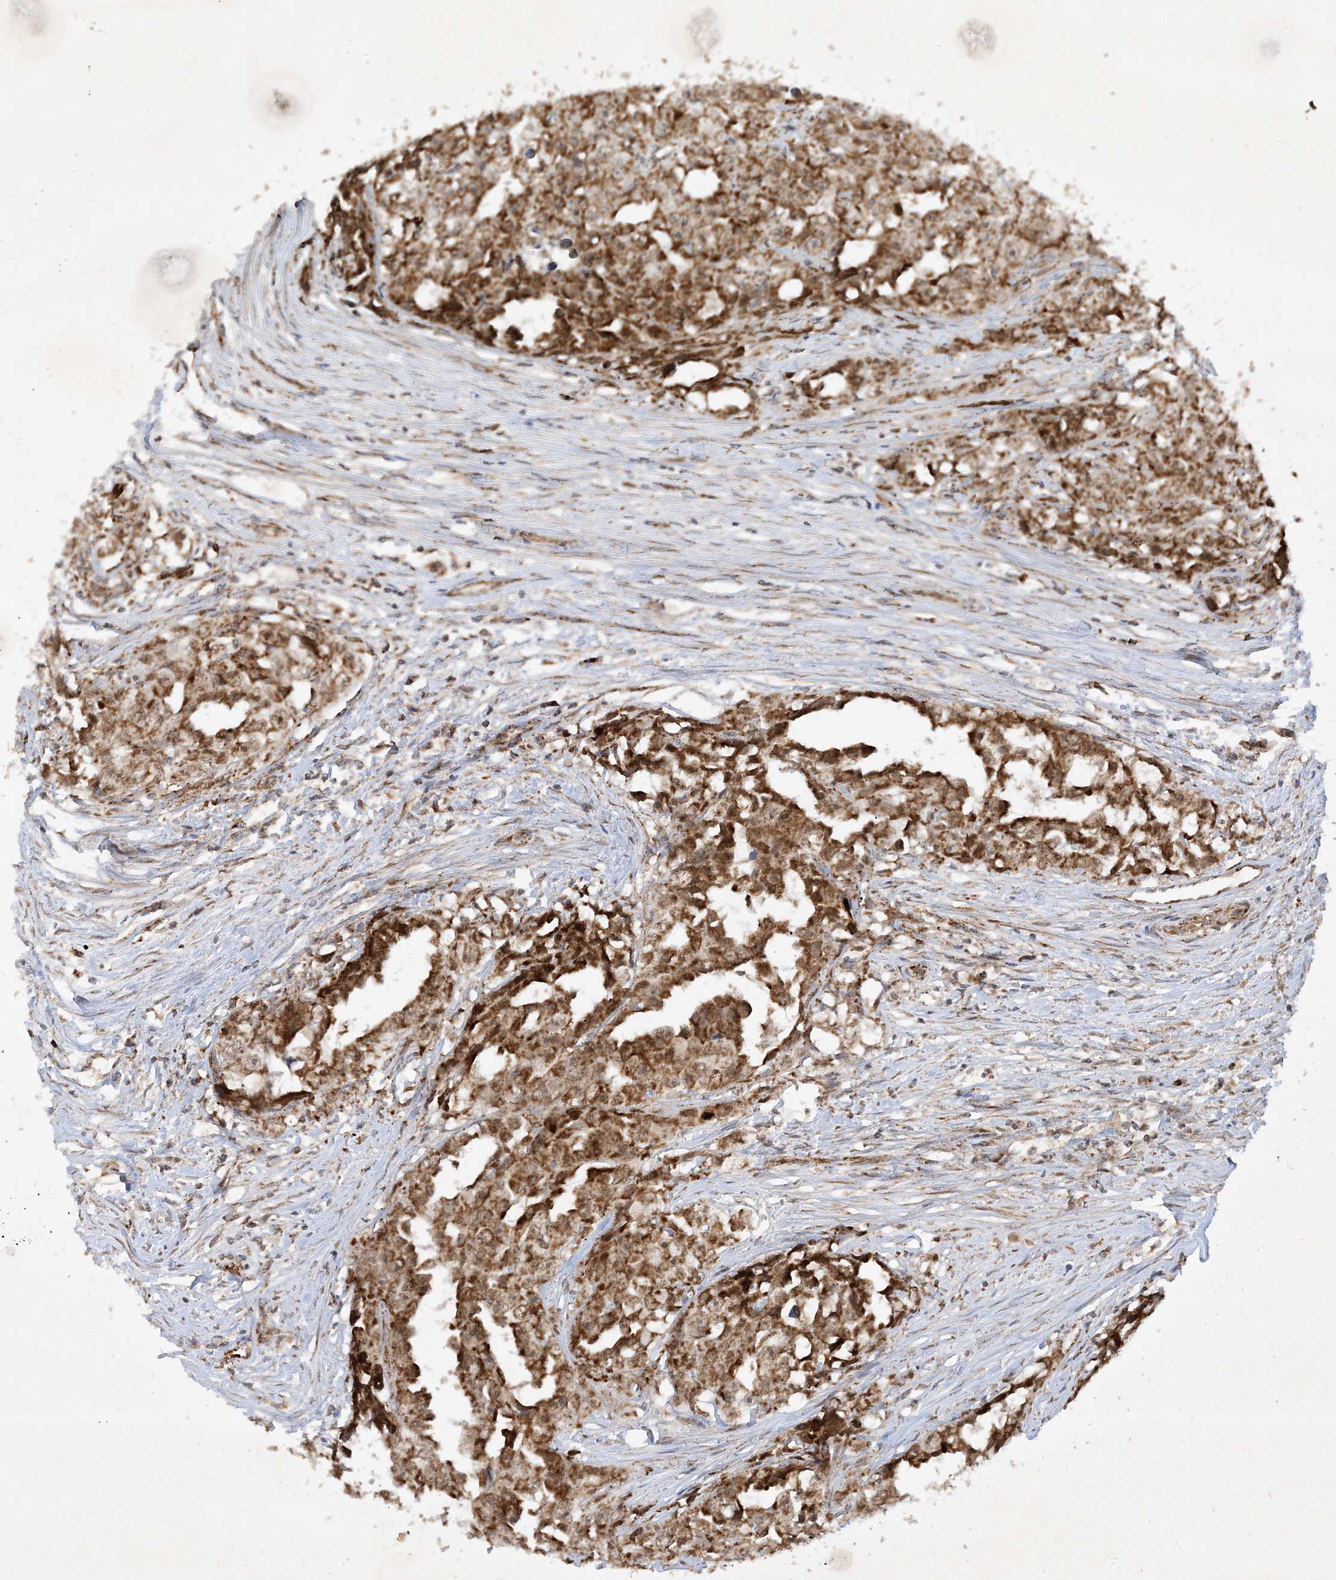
{"staining": {"intensity": "strong", "quantity": ">75%", "location": "cytoplasmic/membranous"}, "tissue": "testis cancer", "cell_type": "Tumor cells", "image_type": "cancer", "snomed": [{"axis": "morphology", "description": "Seminoma, NOS"}, {"axis": "morphology", "description": "Carcinoma, Embryonal, NOS"}, {"axis": "topography", "description": "Testis"}], "caption": "This photomicrograph demonstrates embryonal carcinoma (testis) stained with IHC to label a protein in brown. The cytoplasmic/membranous of tumor cells show strong positivity for the protein. Nuclei are counter-stained blue.", "gene": "NDUFAF3", "patient": {"sex": "male", "age": 43}}